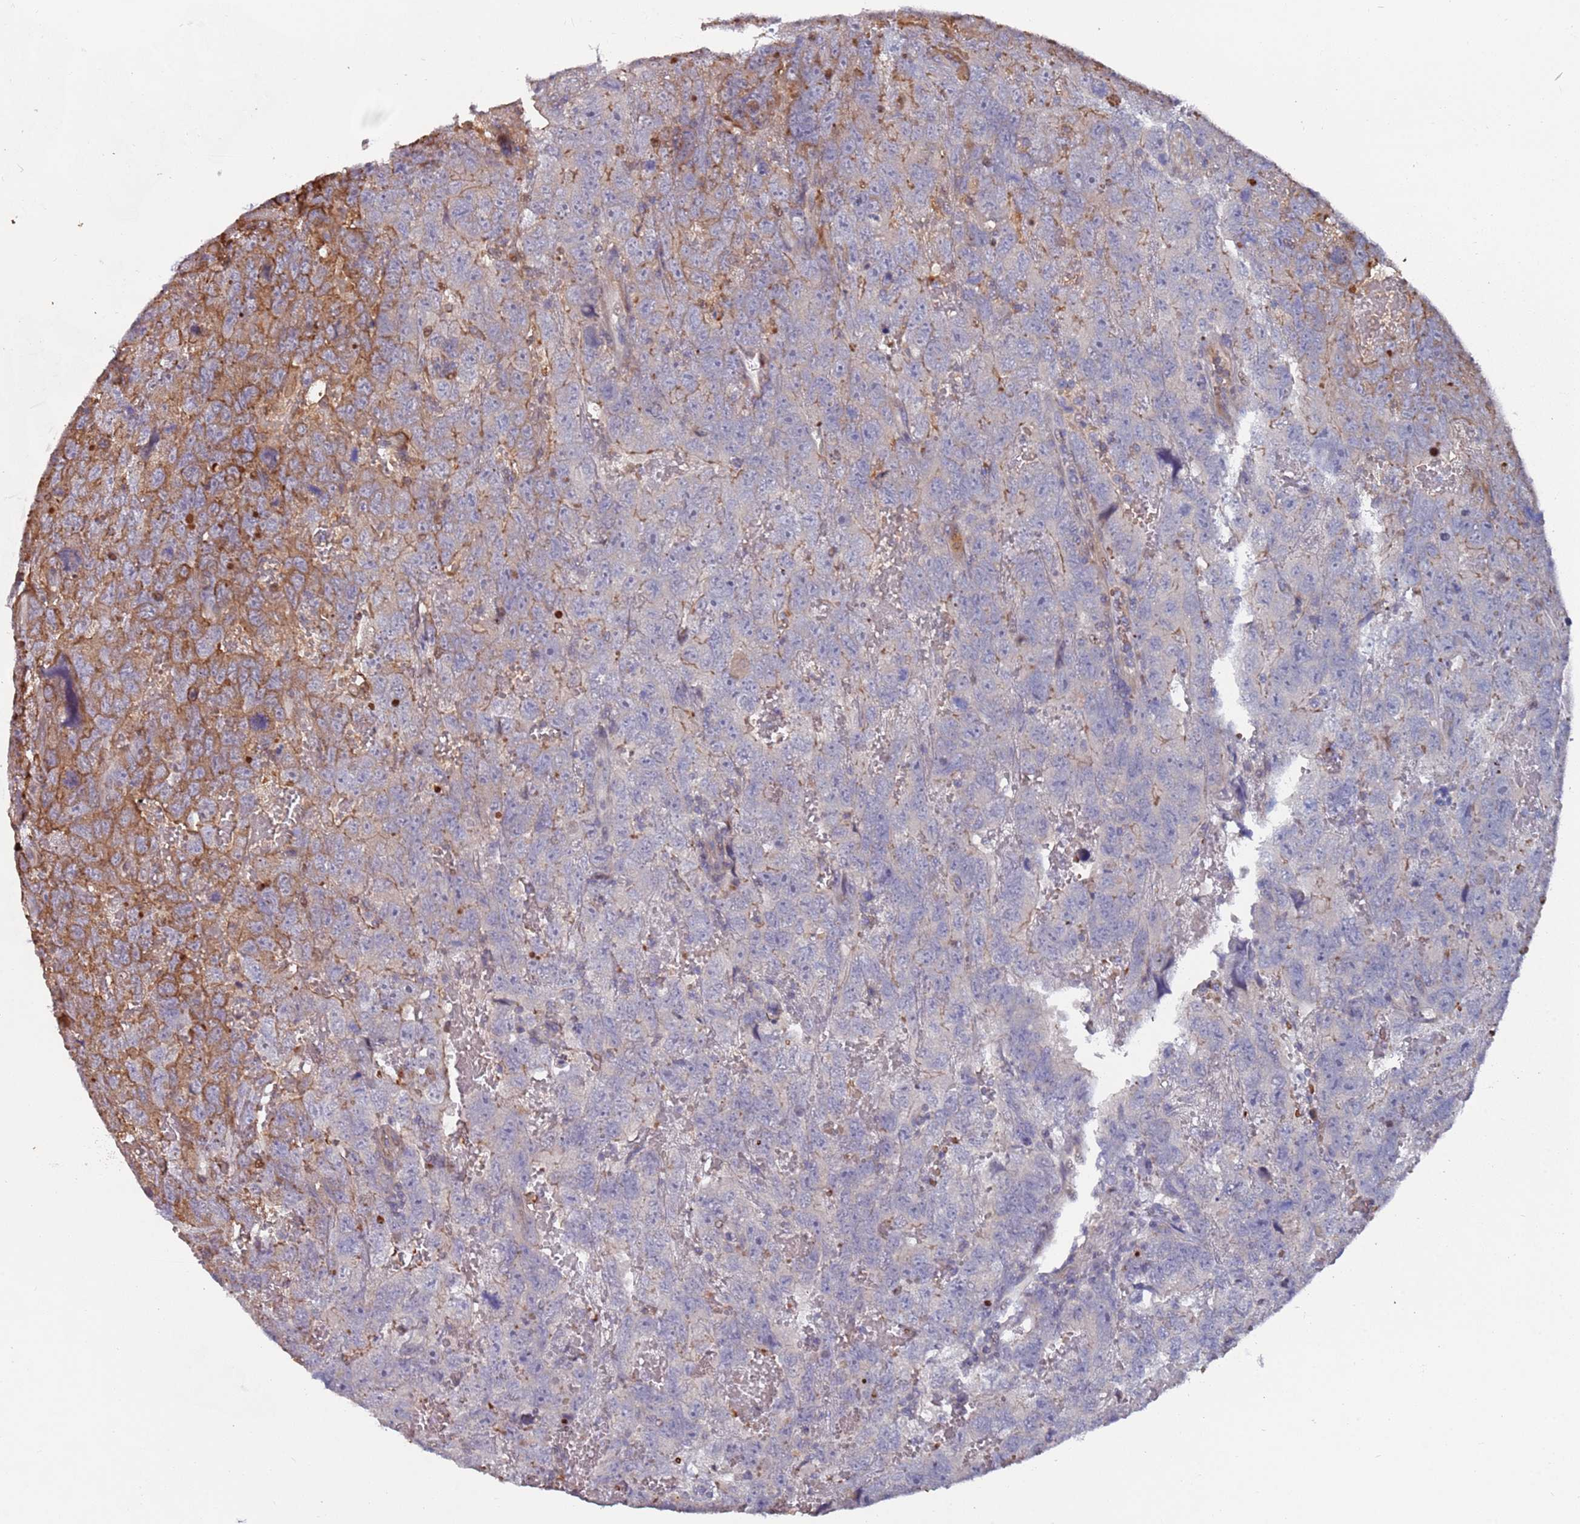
{"staining": {"intensity": "moderate", "quantity": "<25%", "location": "cytoplasmic/membranous"}, "tissue": "testis cancer", "cell_type": "Tumor cells", "image_type": "cancer", "snomed": [{"axis": "morphology", "description": "Carcinoma, Embryonal, NOS"}, {"axis": "topography", "description": "Testis"}], "caption": "High-magnification brightfield microscopy of embryonal carcinoma (testis) stained with DAB (3,3'-diaminobenzidine) (brown) and counterstained with hematoxylin (blue). tumor cells exhibit moderate cytoplasmic/membranous staining is identified in approximately<25% of cells. The staining is performed using DAB (3,3'-diaminobenzidine) brown chromogen to label protein expression. The nuclei are counter-stained blue using hematoxylin.", "gene": "LACC1", "patient": {"sex": "male", "age": 45}}